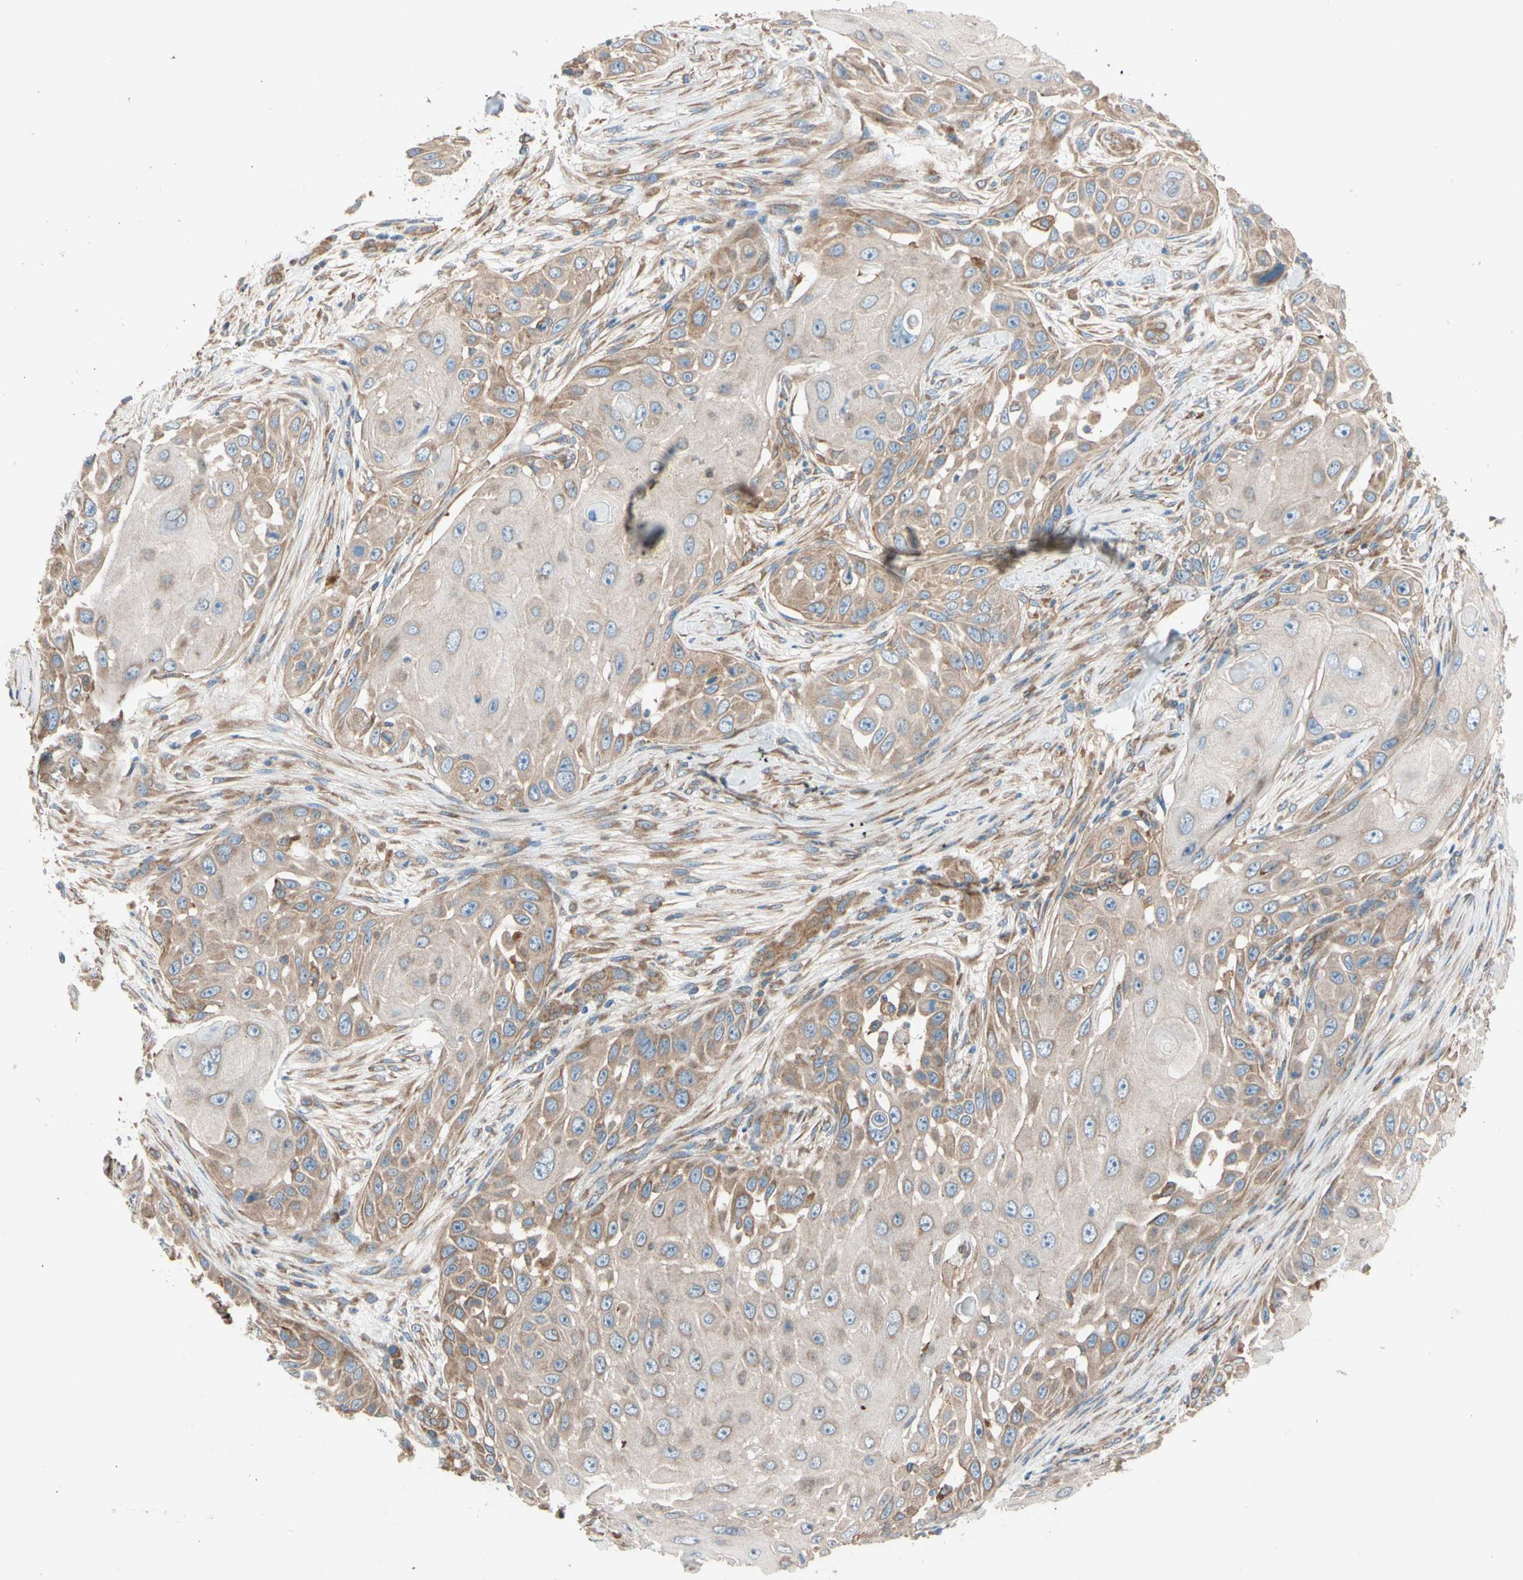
{"staining": {"intensity": "moderate", "quantity": ">75%", "location": "cytoplasmic/membranous"}, "tissue": "skin cancer", "cell_type": "Tumor cells", "image_type": "cancer", "snomed": [{"axis": "morphology", "description": "Squamous cell carcinoma, NOS"}, {"axis": "topography", "description": "Skin"}], "caption": "This is an image of immunohistochemistry (IHC) staining of skin squamous cell carcinoma, which shows moderate staining in the cytoplasmic/membranous of tumor cells.", "gene": "PHYH", "patient": {"sex": "female", "age": 44}}